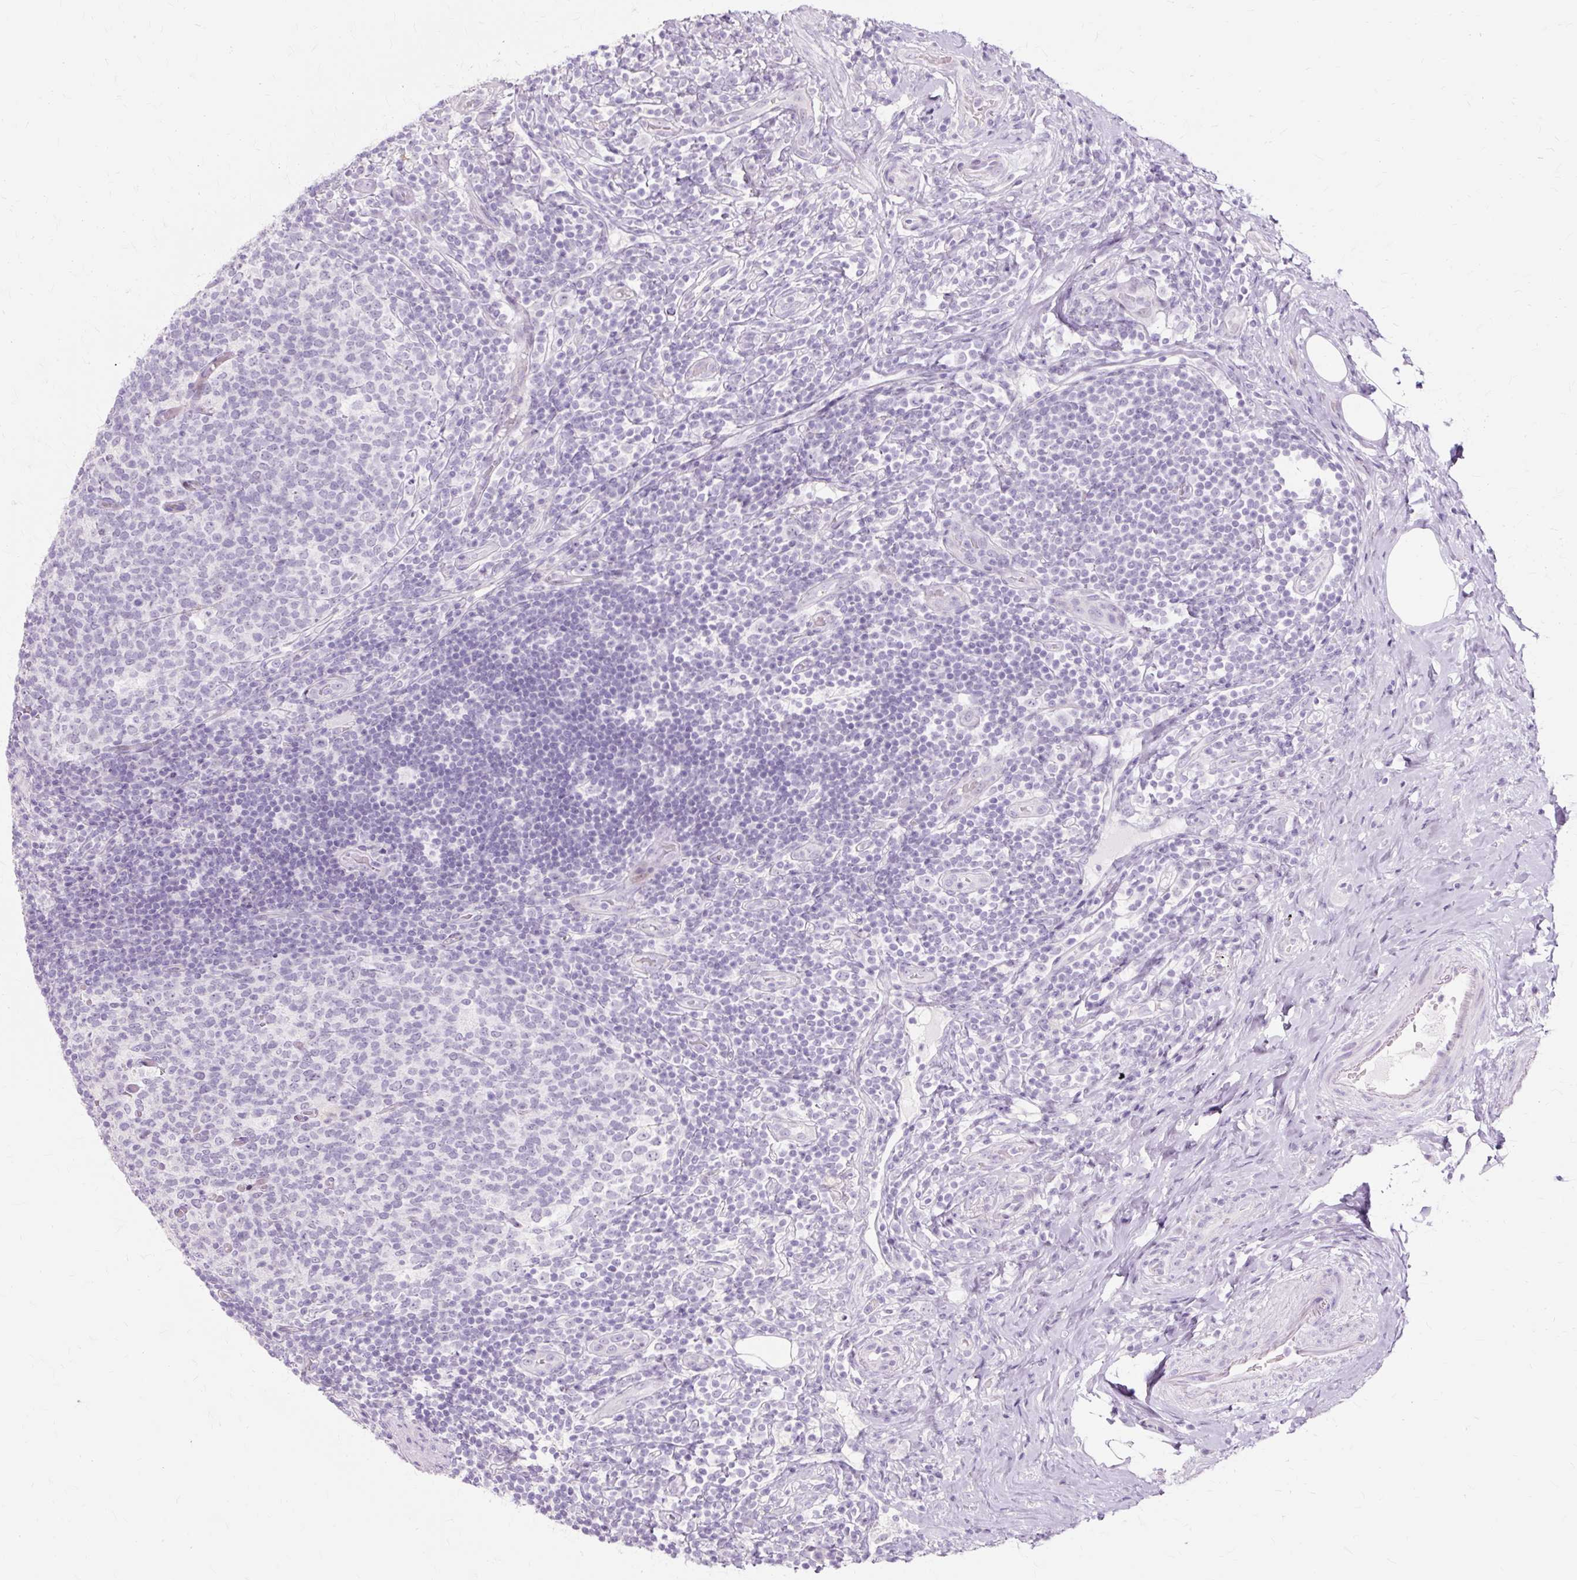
{"staining": {"intensity": "moderate", "quantity": "<25%", "location": "cytoplasmic/membranous"}, "tissue": "appendix", "cell_type": "Glandular cells", "image_type": "normal", "snomed": [{"axis": "morphology", "description": "Normal tissue, NOS"}, {"axis": "topography", "description": "Appendix"}], "caption": "Brown immunohistochemical staining in unremarkable human appendix displays moderate cytoplasmic/membranous staining in approximately <25% of glandular cells. (Stains: DAB in brown, nuclei in blue, Microscopy: brightfield microscopy at high magnification).", "gene": "IRX2", "patient": {"sex": "female", "age": 43}}